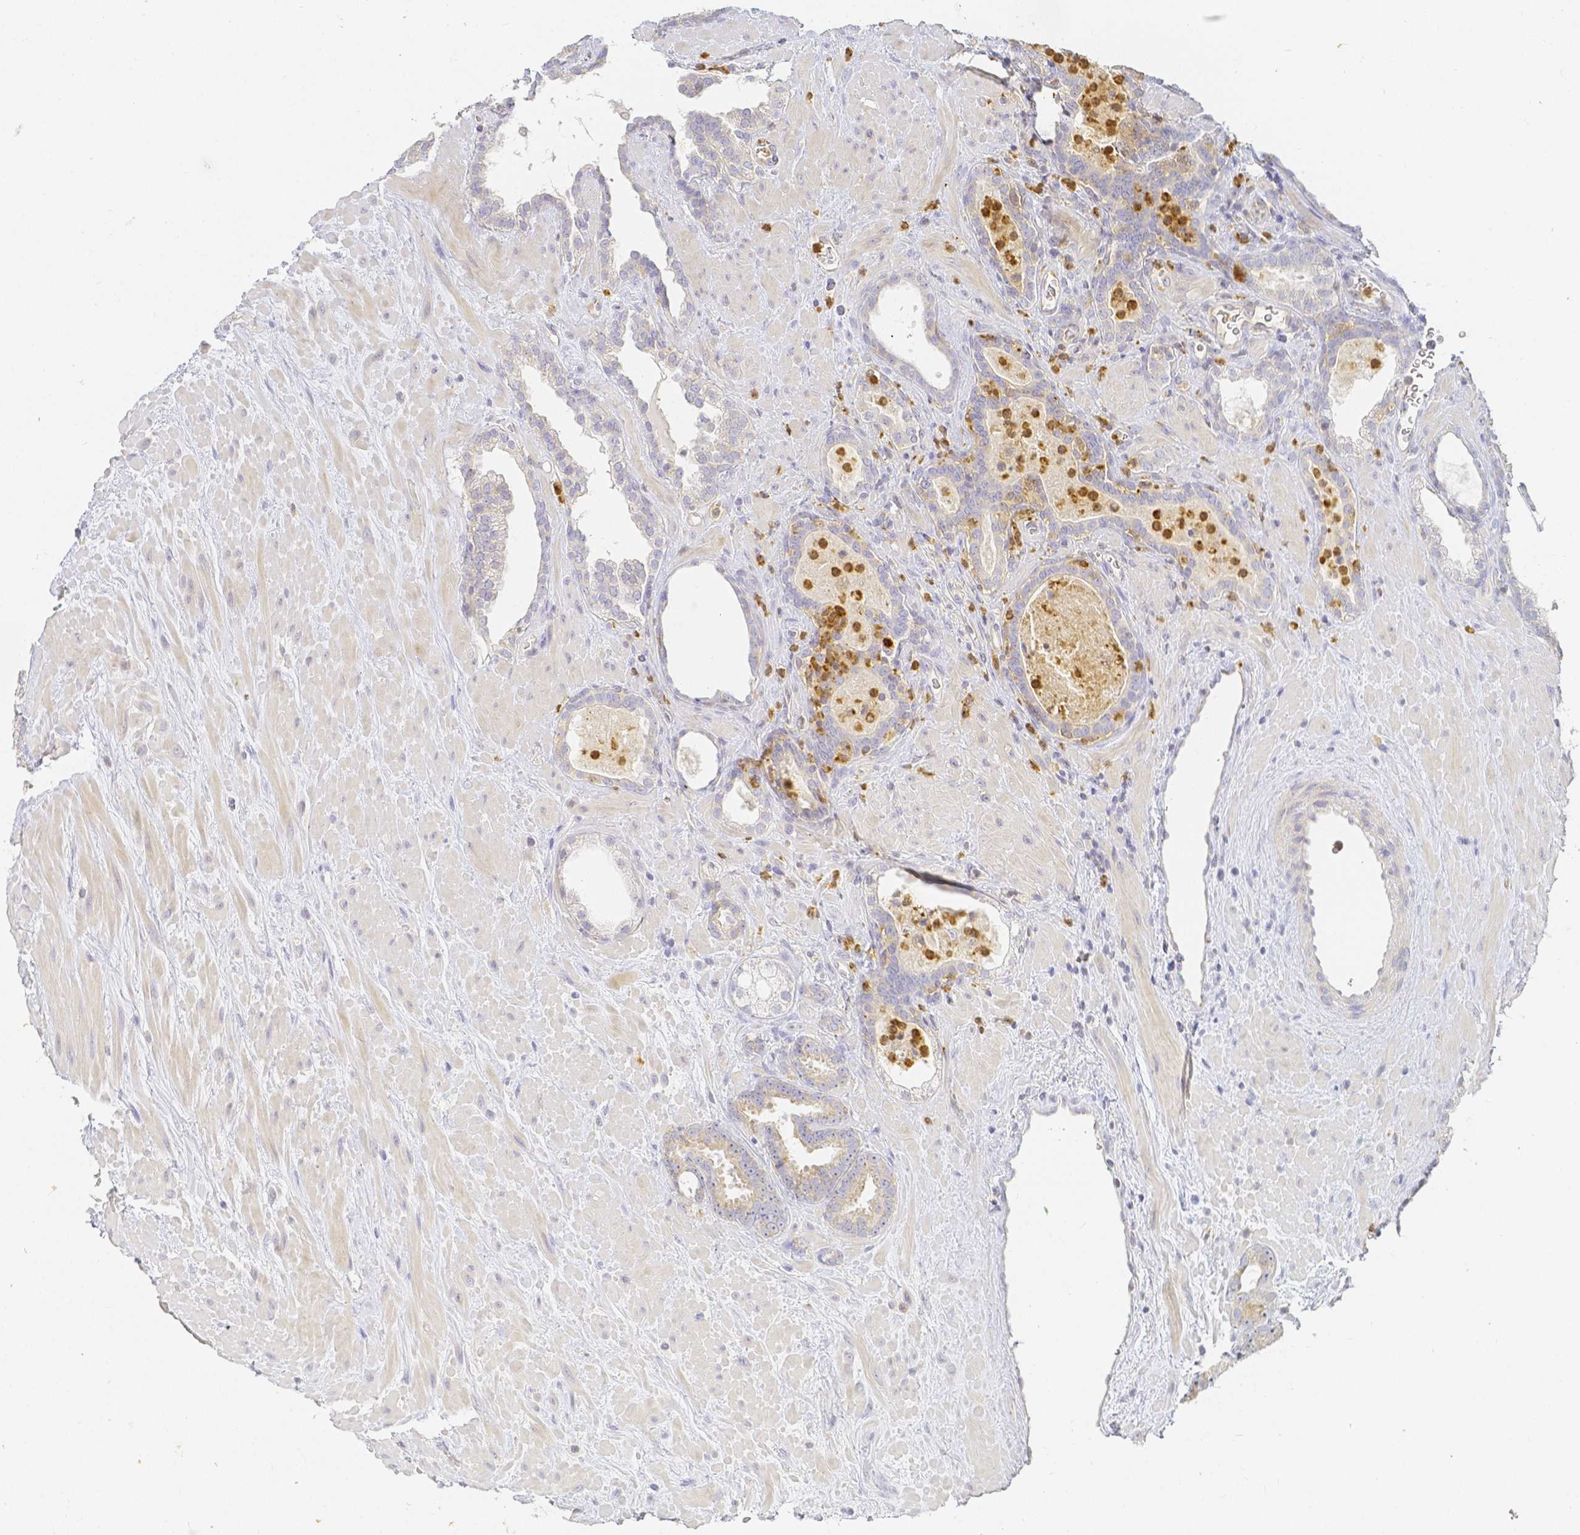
{"staining": {"intensity": "weak", "quantity": "<25%", "location": "cytoplasmic/membranous"}, "tissue": "prostate cancer", "cell_type": "Tumor cells", "image_type": "cancer", "snomed": [{"axis": "morphology", "description": "Adenocarcinoma, Low grade"}, {"axis": "topography", "description": "Prostate"}], "caption": "Tumor cells show no significant staining in low-grade adenocarcinoma (prostate).", "gene": "KCNH1", "patient": {"sex": "male", "age": 62}}